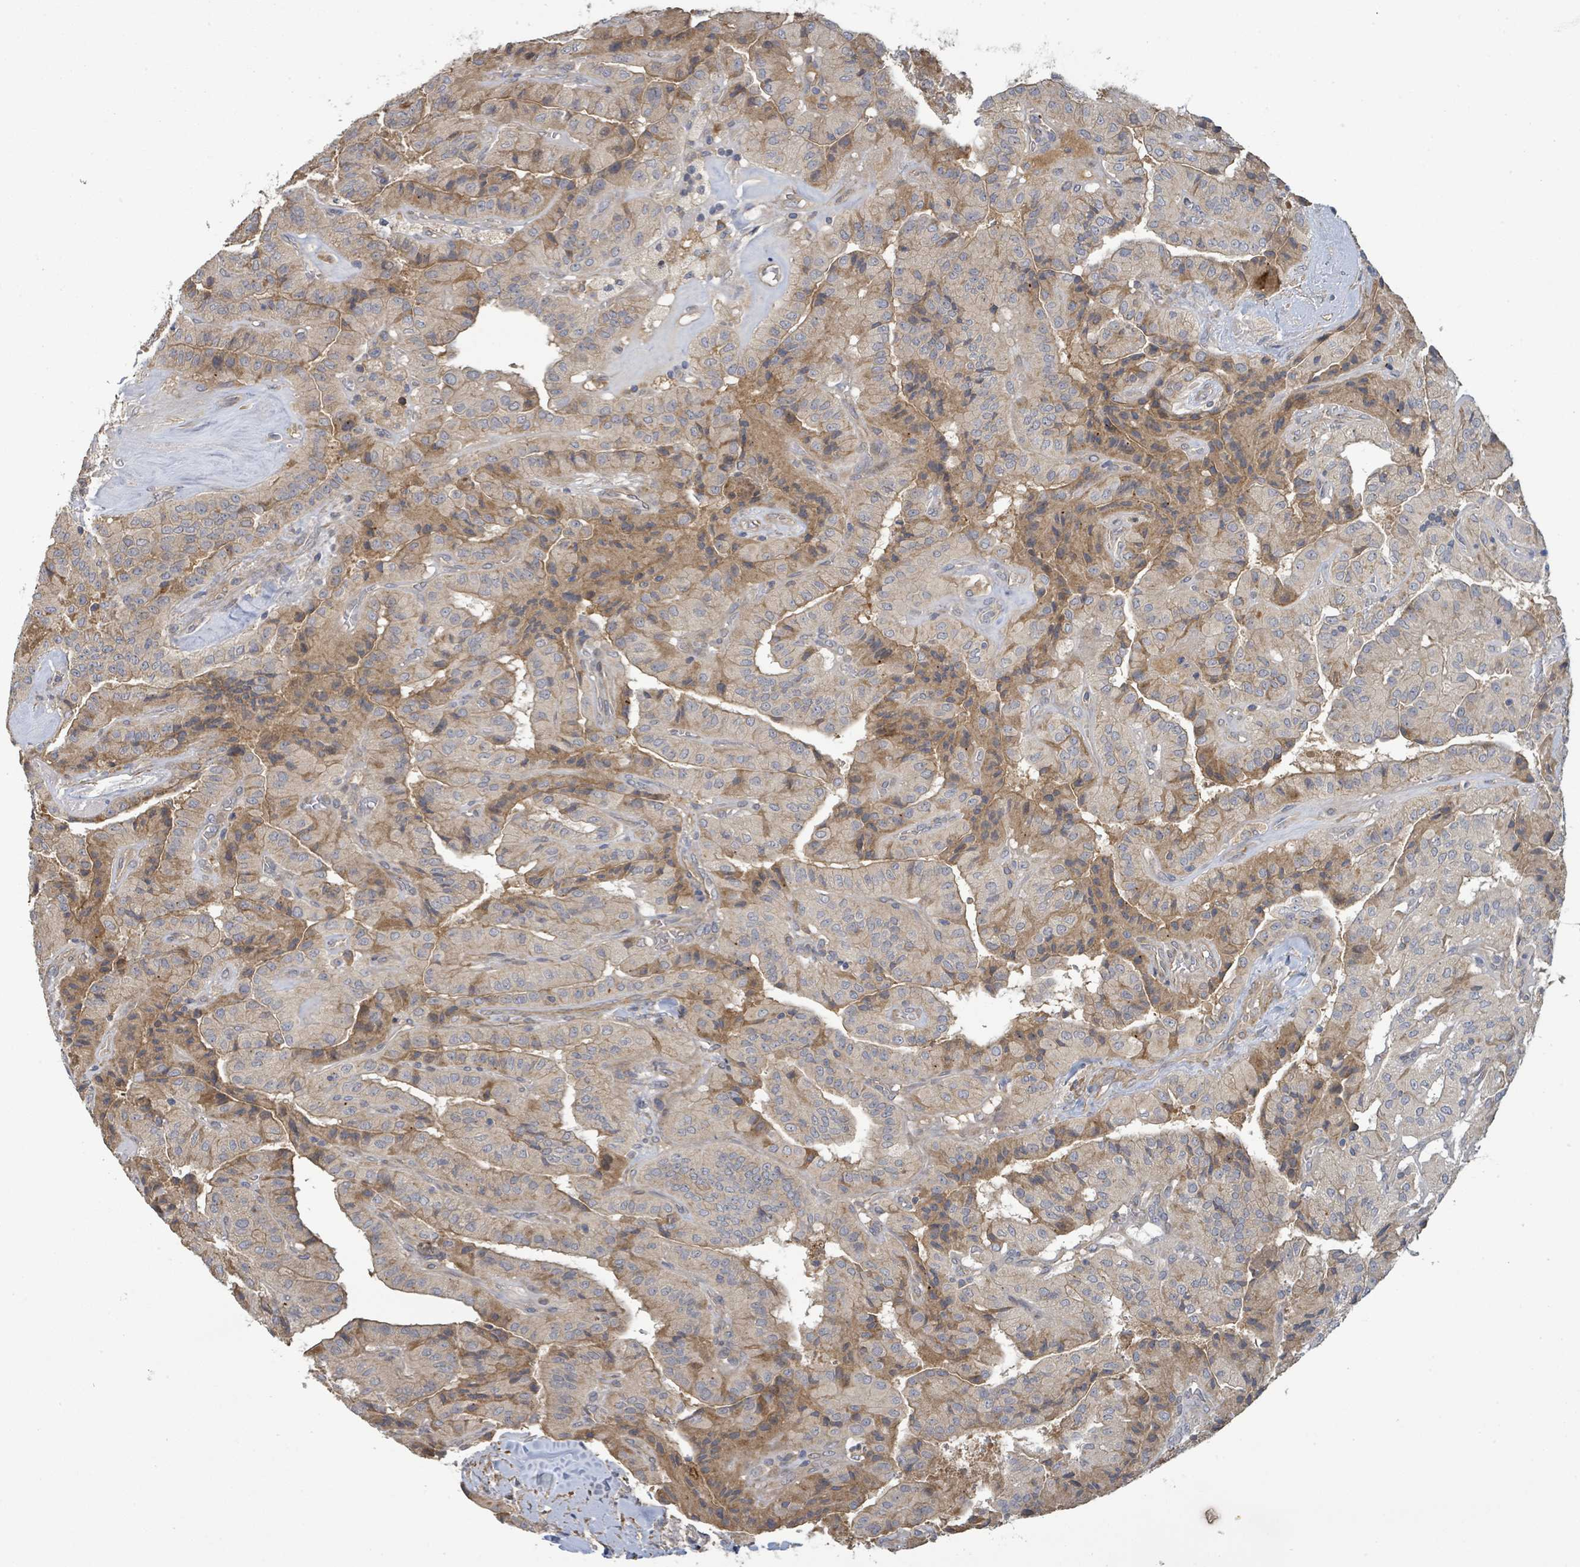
{"staining": {"intensity": "moderate", "quantity": "<25%", "location": "cytoplasmic/membranous"}, "tissue": "thyroid cancer", "cell_type": "Tumor cells", "image_type": "cancer", "snomed": [{"axis": "morphology", "description": "Normal tissue, NOS"}, {"axis": "morphology", "description": "Papillary adenocarcinoma, NOS"}, {"axis": "topography", "description": "Thyroid gland"}], "caption": "This histopathology image shows IHC staining of thyroid cancer, with low moderate cytoplasmic/membranous expression in approximately <25% of tumor cells.", "gene": "STARD4", "patient": {"sex": "female", "age": 59}}